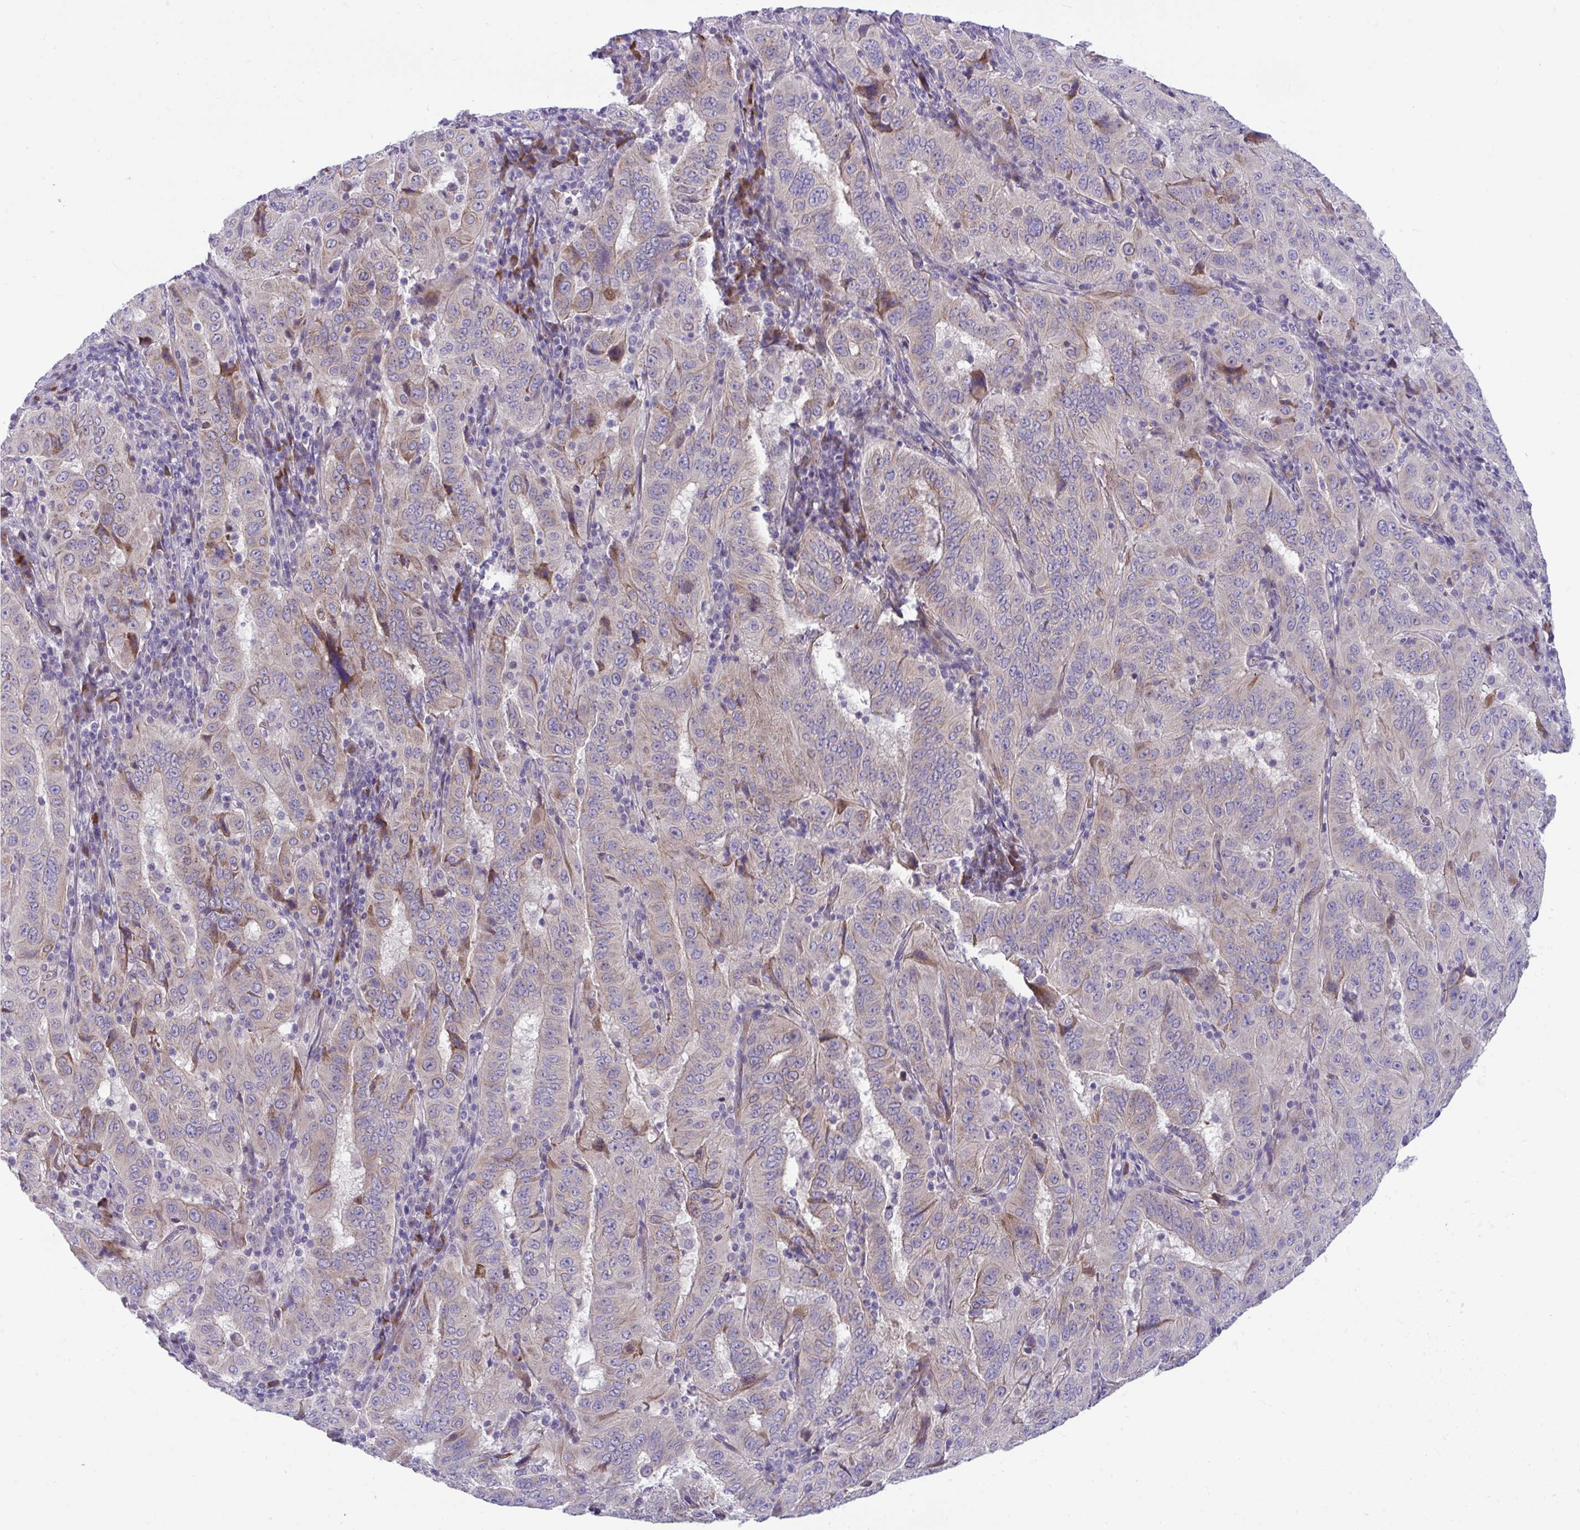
{"staining": {"intensity": "moderate", "quantity": "<25%", "location": "cytoplasmic/membranous"}, "tissue": "pancreatic cancer", "cell_type": "Tumor cells", "image_type": "cancer", "snomed": [{"axis": "morphology", "description": "Adenocarcinoma, NOS"}, {"axis": "topography", "description": "Pancreas"}], "caption": "Immunohistochemical staining of pancreatic adenocarcinoma exhibits low levels of moderate cytoplasmic/membranous protein expression in approximately <25% of tumor cells.", "gene": "PIGZ", "patient": {"sex": "male", "age": 63}}